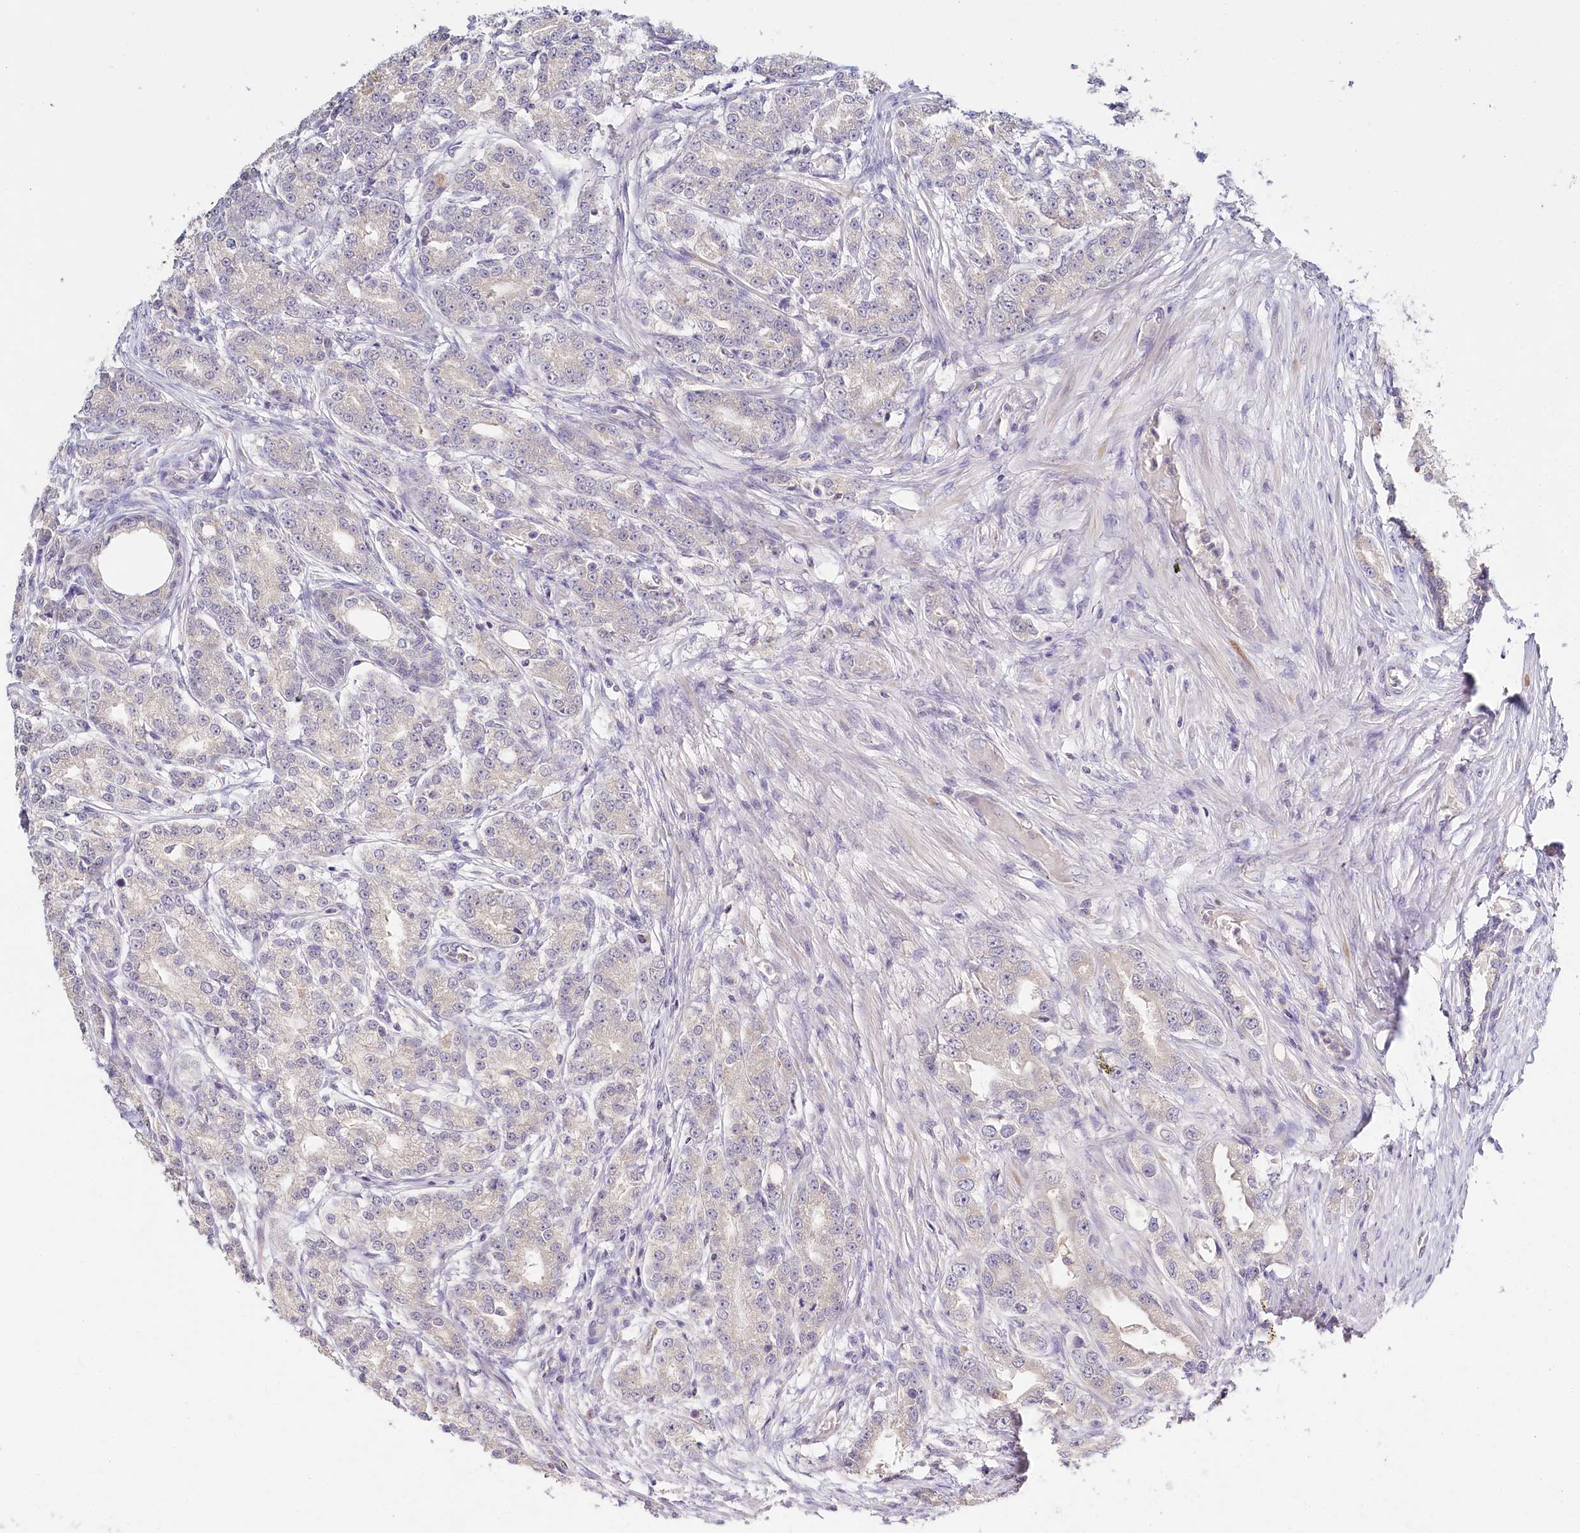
{"staining": {"intensity": "negative", "quantity": "none", "location": "none"}, "tissue": "prostate cancer", "cell_type": "Tumor cells", "image_type": "cancer", "snomed": [{"axis": "morphology", "description": "Adenocarcinoma, High grade"}, {"axis": "topography", "description": "Prostate"}], "caption": "There is no significant expression in tumor cells of prostate adenocarcinoma (high-grade).", "gene": "DAPK1", "patient": {"sex": "male", "age": 69}}